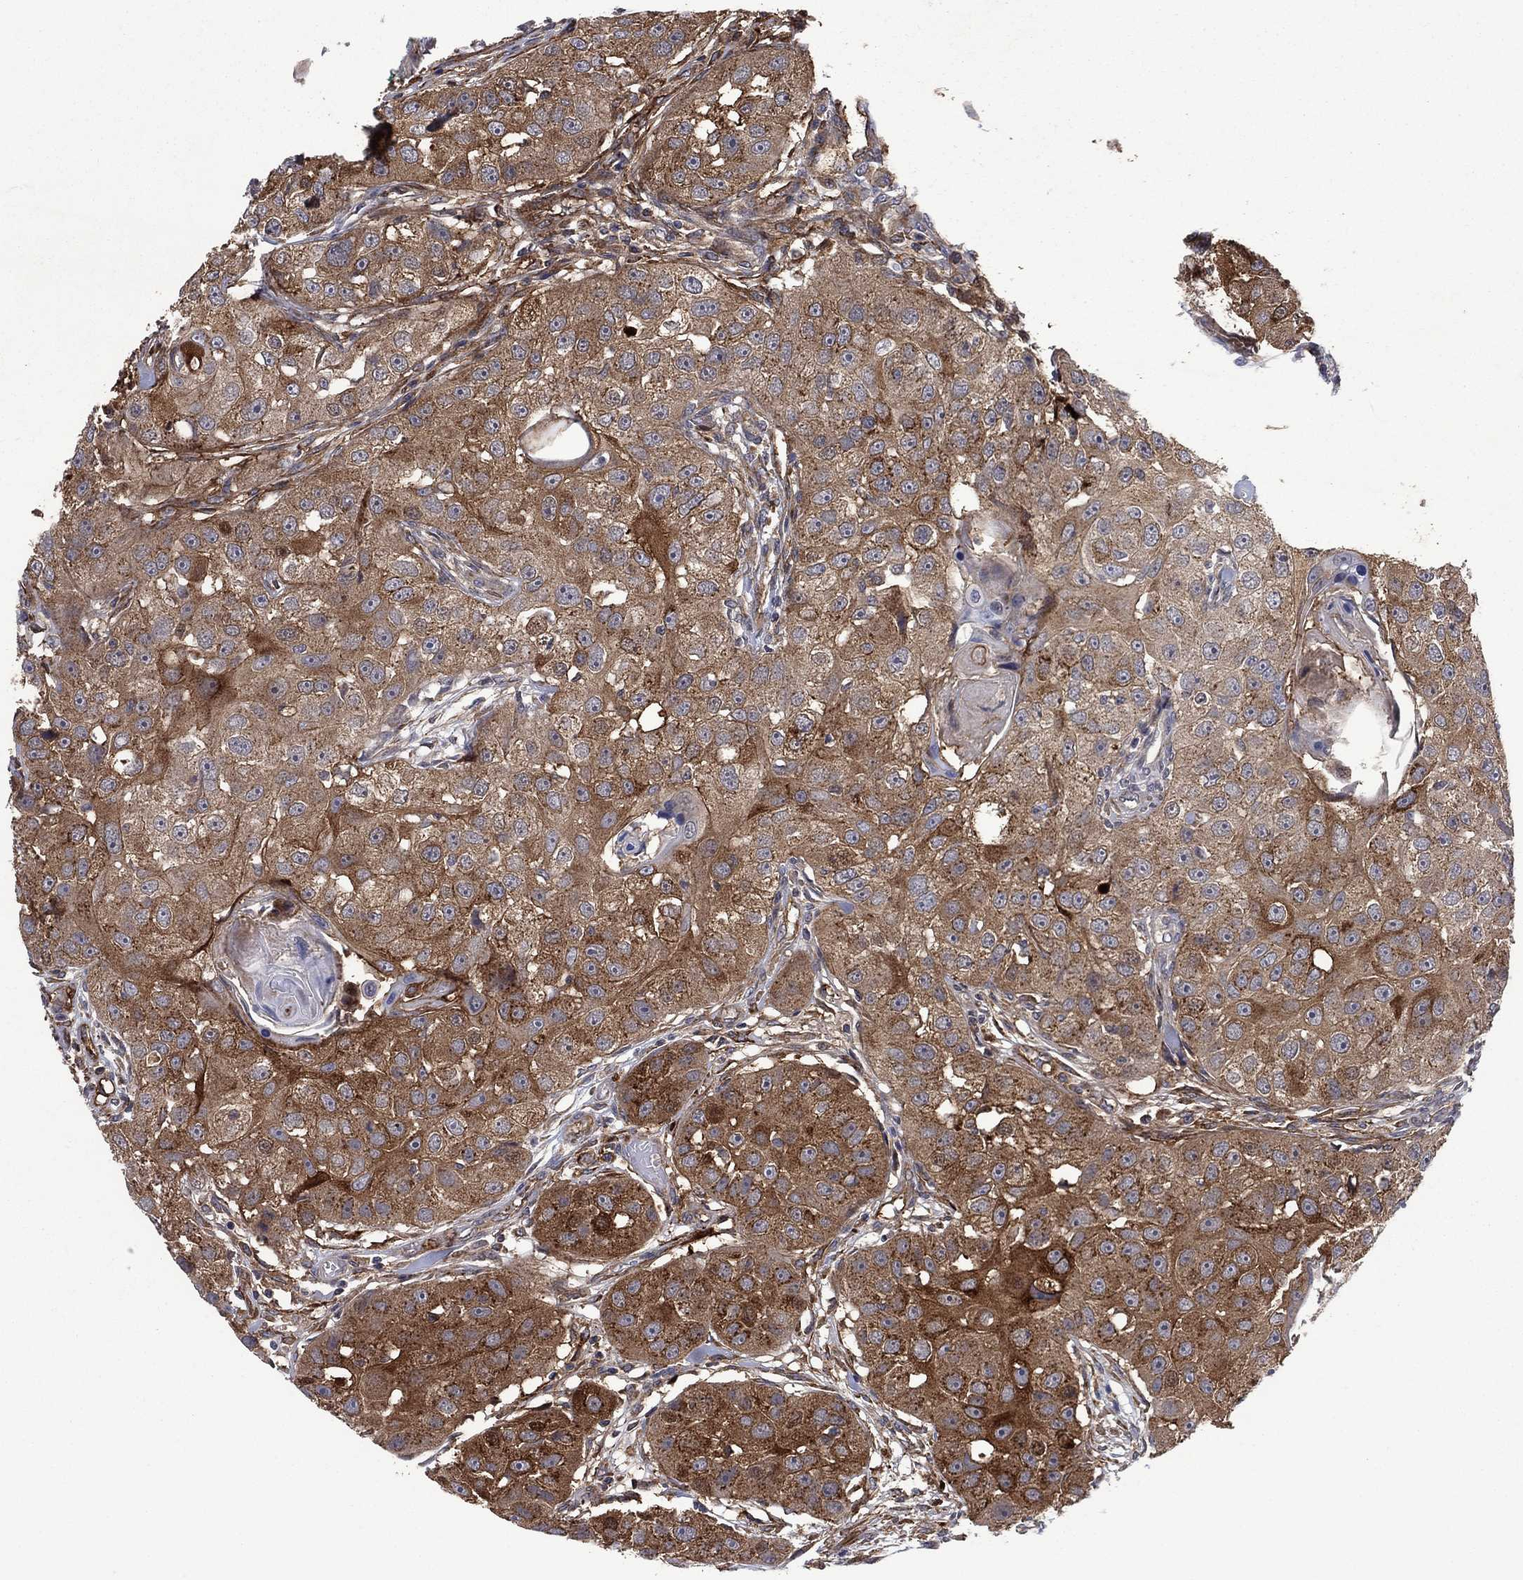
{"staining": {"intensity": "moderate", "quantity": ">75%", "location": "cytoplasmic/membranous"}, "tissue": "head and neck cancer", "cell_type": "Tumor cells", "image_type": "cancer", "snomed": [{"axis": "morphology", "description": "Normal tissue, NOS"}, {"axis": "morphology", "description": "Squamous cell carcinoma, NOS"}, {"axis": "topography", "description": "Skeletal muscle"}, {"axis": "topography", "description": "Head-Neck"}], "caption": "Moderate cytoplasmic/membranous protein positivity is seen in approximately >75% of tumor cells in head and neck cancer.", "gene": "SDC1", "patient": {"sex": "male", "age": 51}}